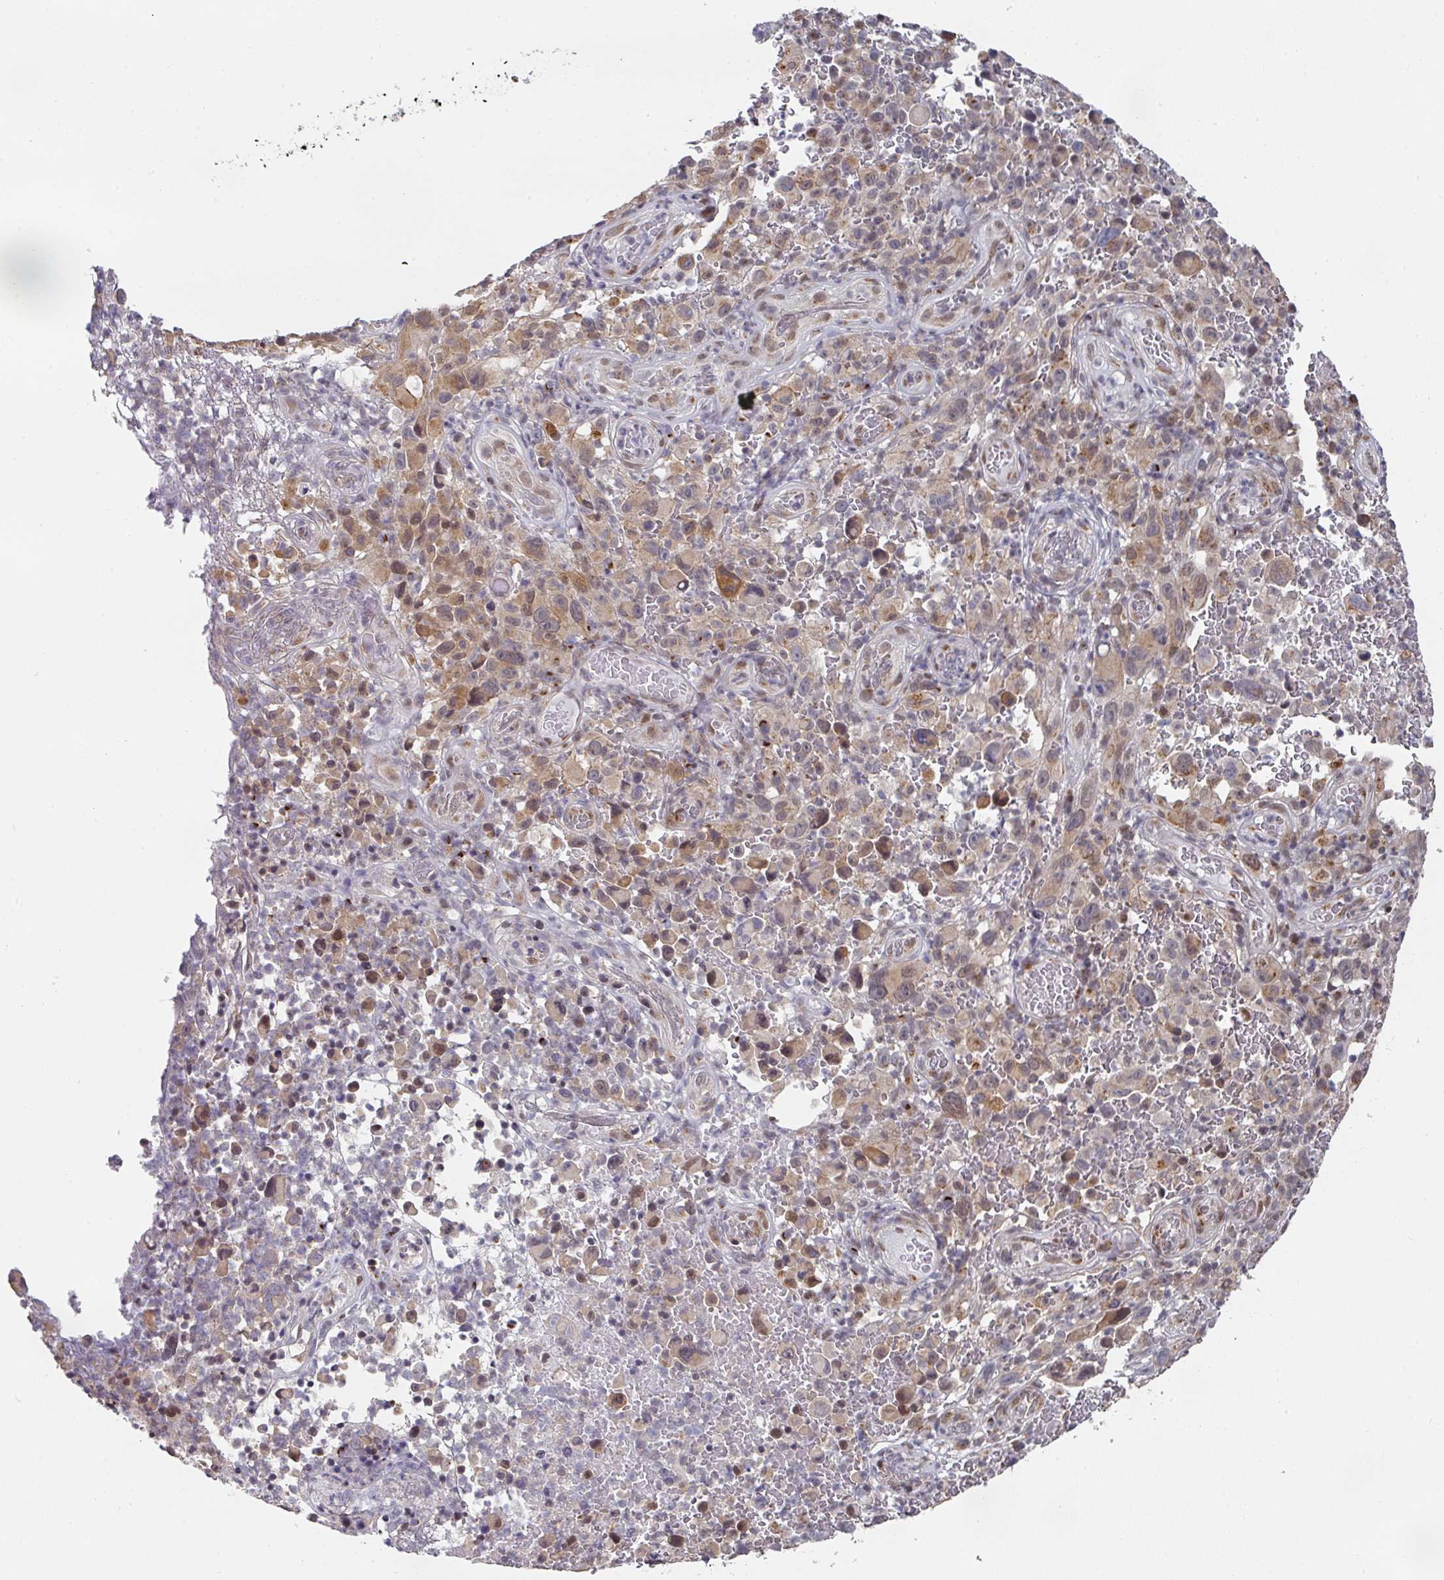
{"staining": {"intensity": "moderate", "quantity": "25%-75%", "location": "cytoplasmic/membranous"}, "tissue": "melanoma", "cell_type": "Tumor cells", "image_type": "cancer", "snomed": [{"axis": "morphology", "description": "Malignant melanoma, NOS"}, {"axis": "topography", "description": "Skin"}], "caption": "Protein positivity by IHC exhibits moderate cytoplasmic/membranous positivity in about 25%-75% of tumor cells in malignant melanoma.", "gene": "C18orf25", "patient": {"sex": "female", "age": 82}}